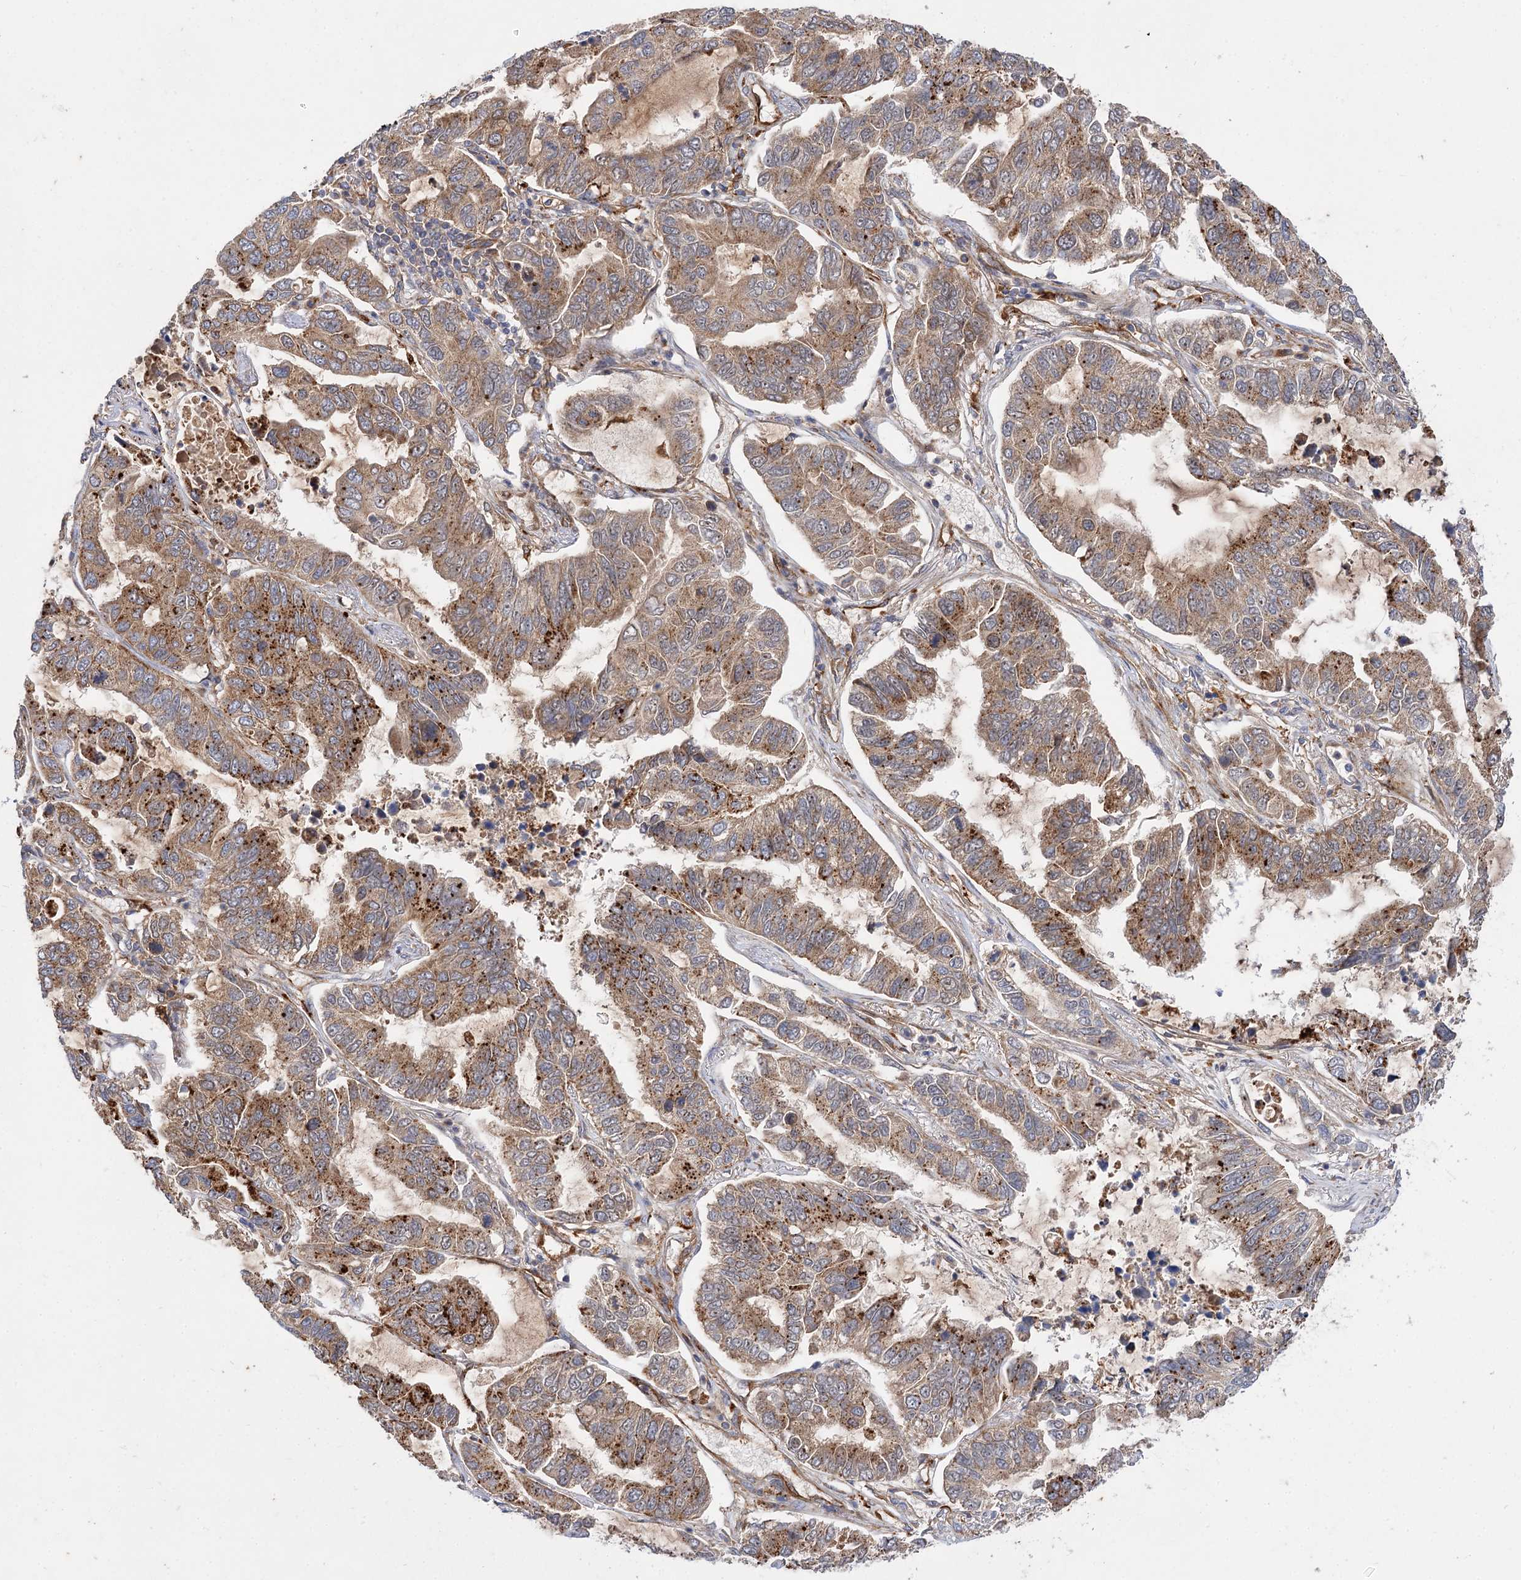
{"staining": {"intensity": "strong", "quantity": ">75%", "location": "cytoplasmic/membranous"}, "tissue": "lung cancer", "cell_type": "Tumor cells", "image_type": "cancer", "snomed": [{"axis": "morphology", "description": "Adenocarcinoma, NOS"}, {"axis": "topography", "description": "Lung"}], "caption": "Brown immunohistochemical staining in human adenocarcinoma (lung) reveals strong cytoplasmic/membranous expression in about >75% of tumor cells.", "gene": "PATL1", "patient": {"sex": "male", "age": 64}}